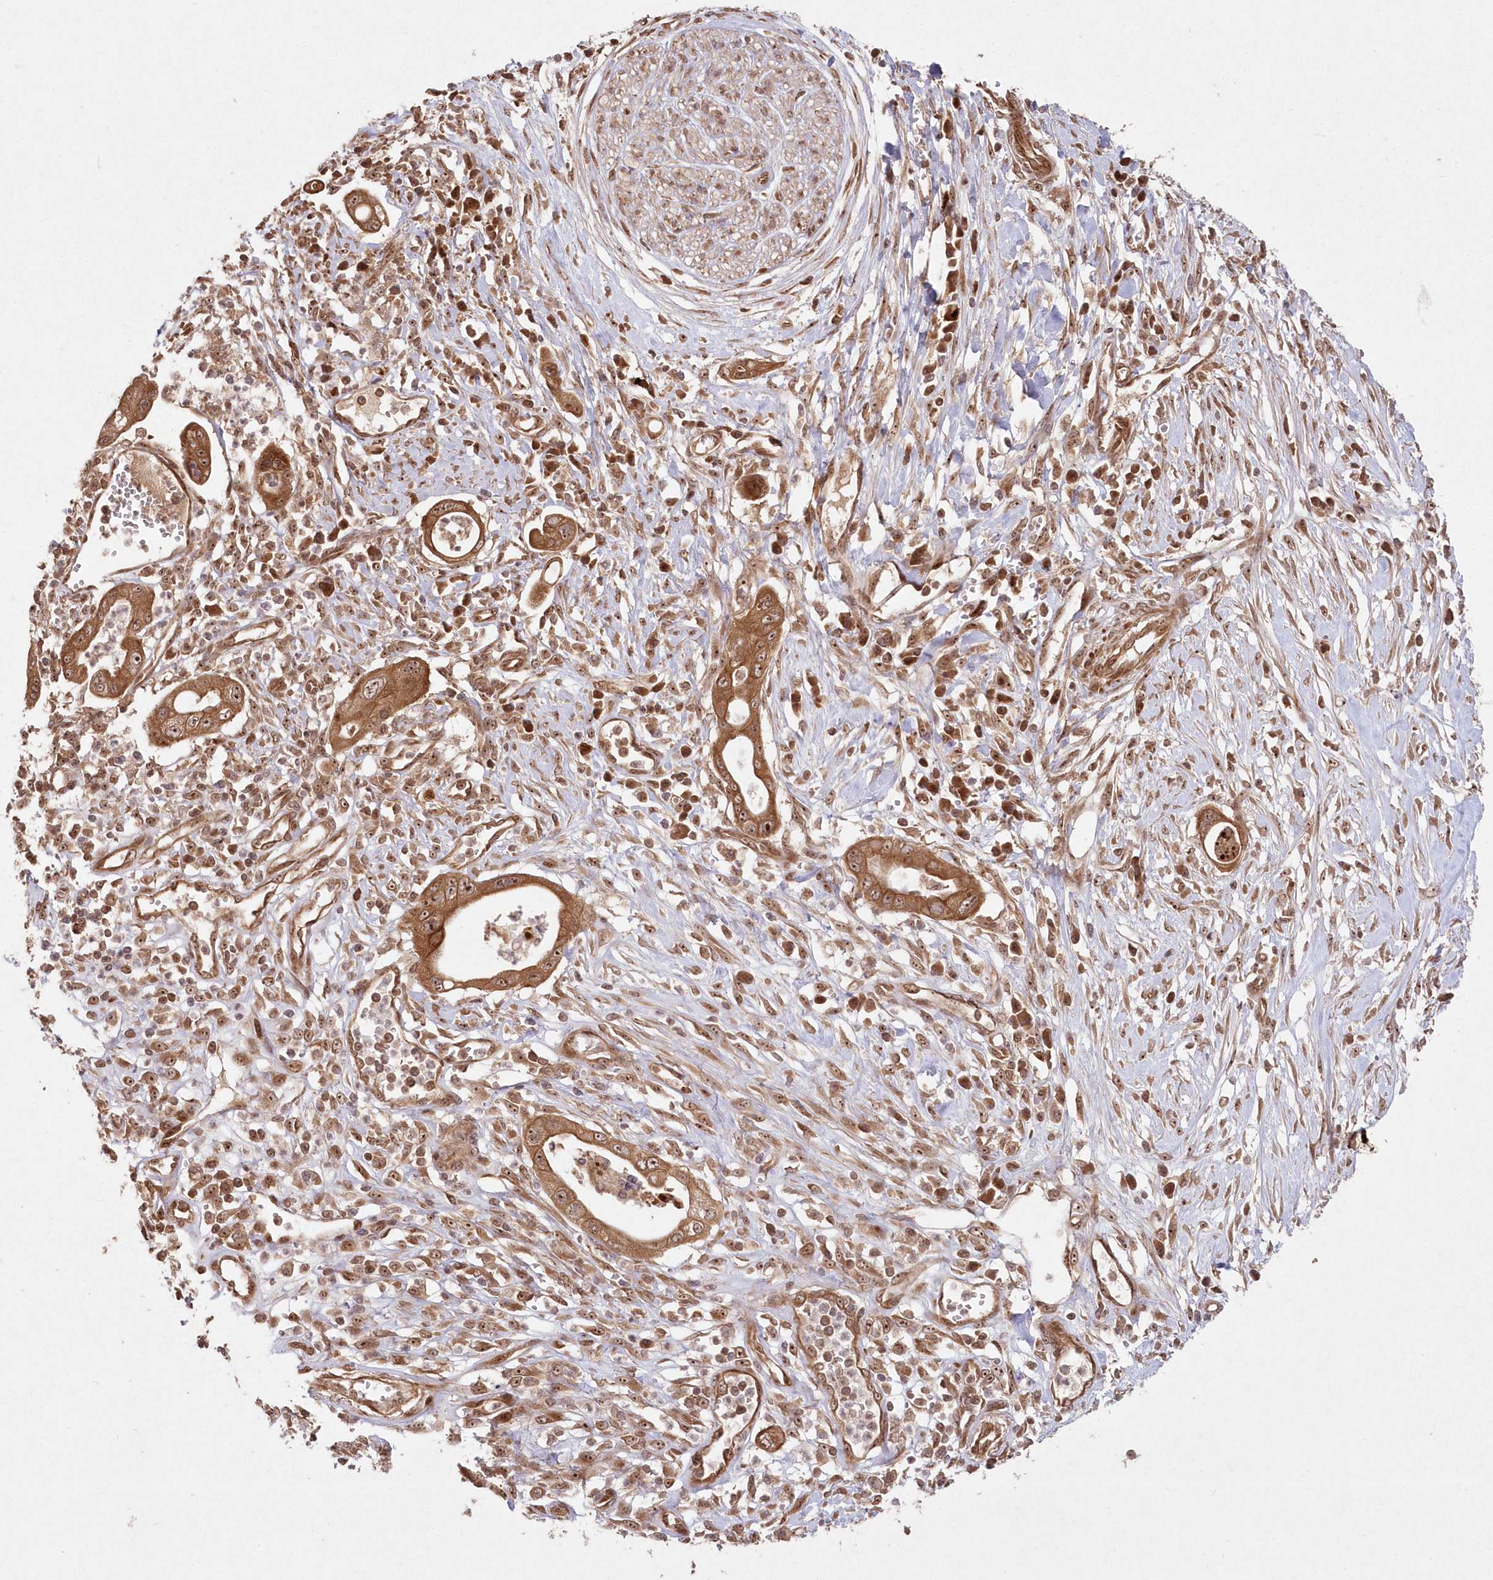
{"staining": {"intensity": "moderate", "quantity": ">75%", "location": "cytoplasmic/membranous,nuclear"}, "tissue": "pancreatic cancer", "cell_type": "Tumor cells", "image_type": "cancer", "snomed": [{"axis": "morphology", "description": "Adenocarcinoma, NOS"}, {"axis": "topography", "description": "Pancreas"}], "caption": "Adenocarcinoma (pancreatic) stained with a brown dye displays moderate cytoplasmic/membranous and nuclear positive expression in approximately >75% of tumor cells.", "gene": "SERINC1", "patient": {"sex": "male", "age": 68}}